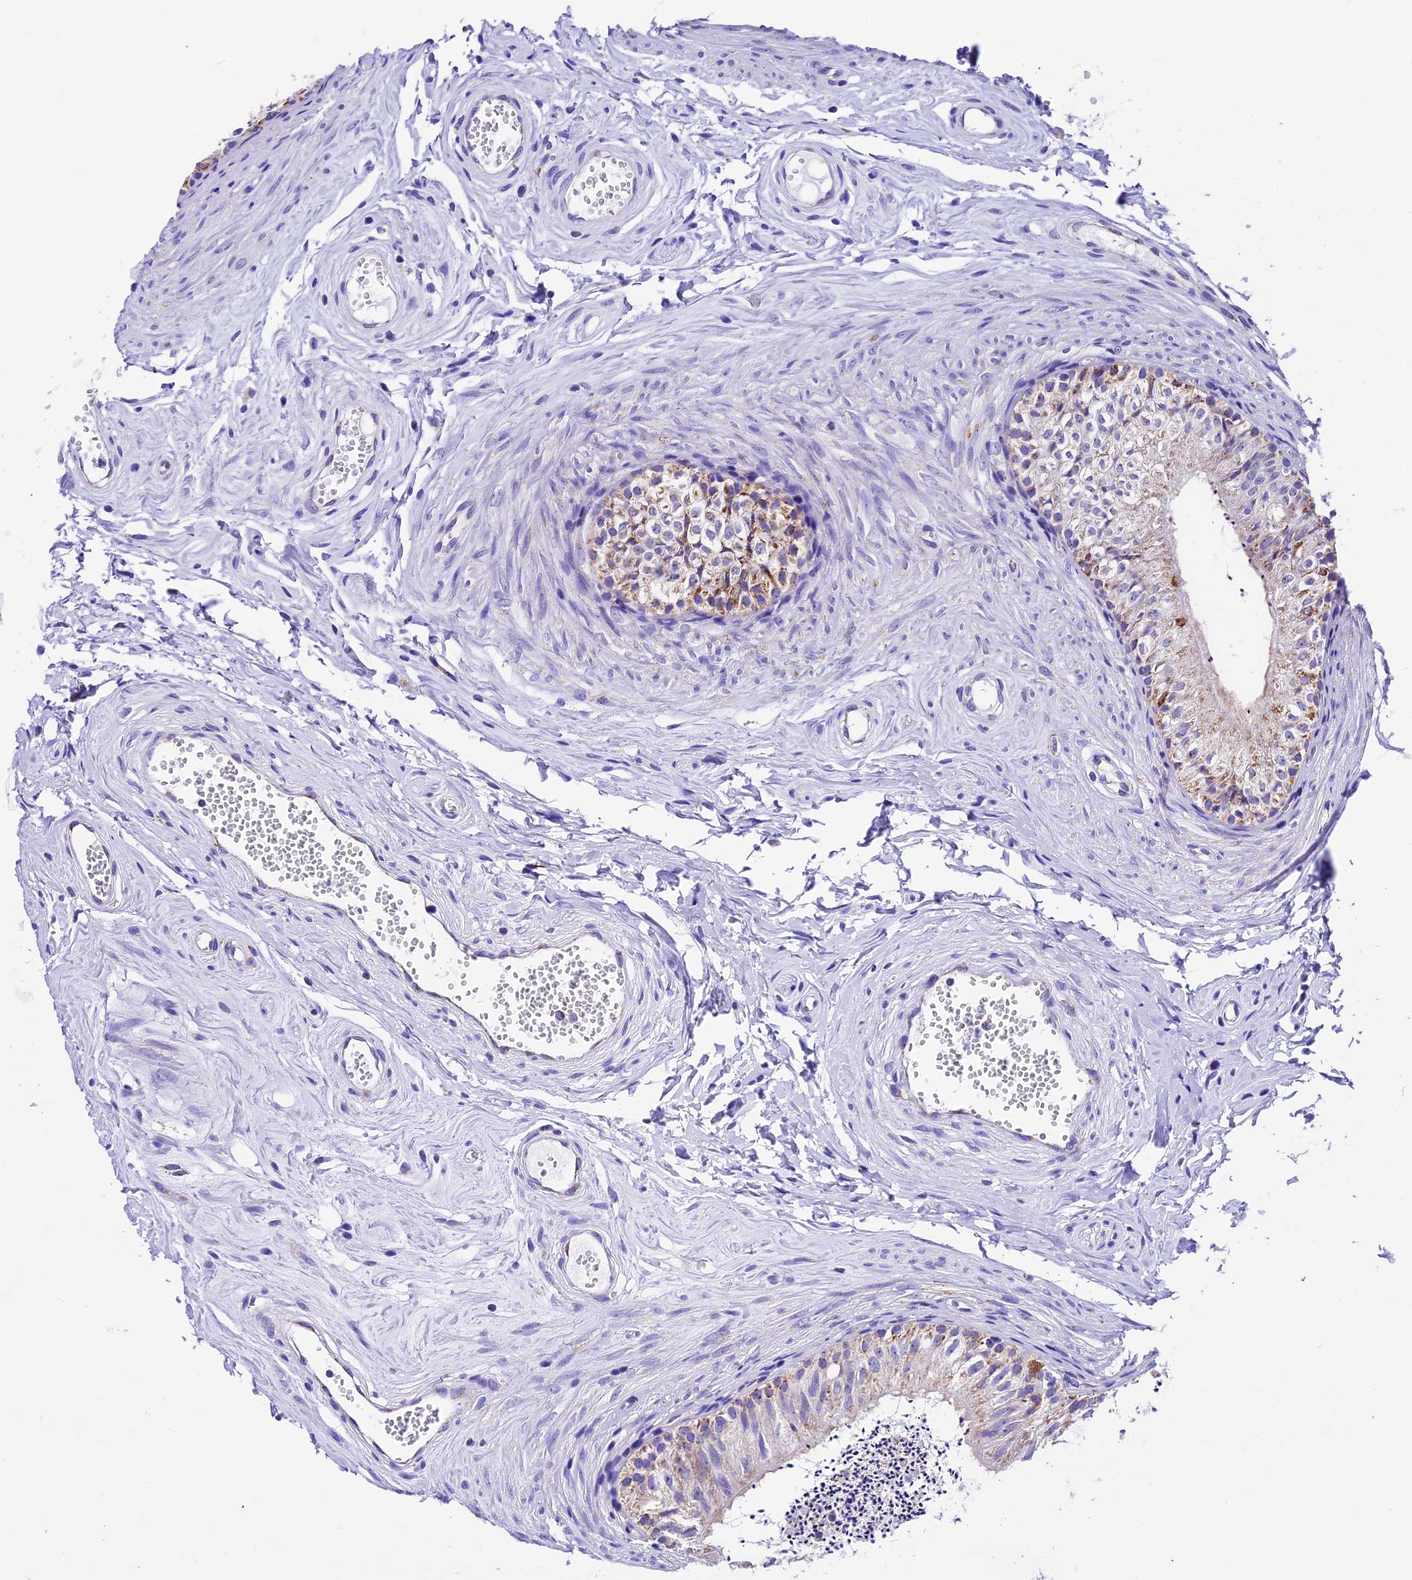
{"staining": {"intensity": "moderate", "quantity": "25%-75%", "location": "cytoplasmic/membranous"}, "tissue": "epididymis", "cell_type": "Glandular cells", "image_type": "normal", "snomed": [{"axis": "morphology", "description": "Normal tissue, NOS"}, {"axis": "topography", "description": "Epididymis"}], "caption": "This histopathology image exhibits immunohistochemistry (IHC) staining of benign epididymis, with medium moderate cytoplasmic/membranous staining in about 25%-75% of glandular cells.", "gene": "DCAF5", "patient": {"sex": "male", "age": 56}}